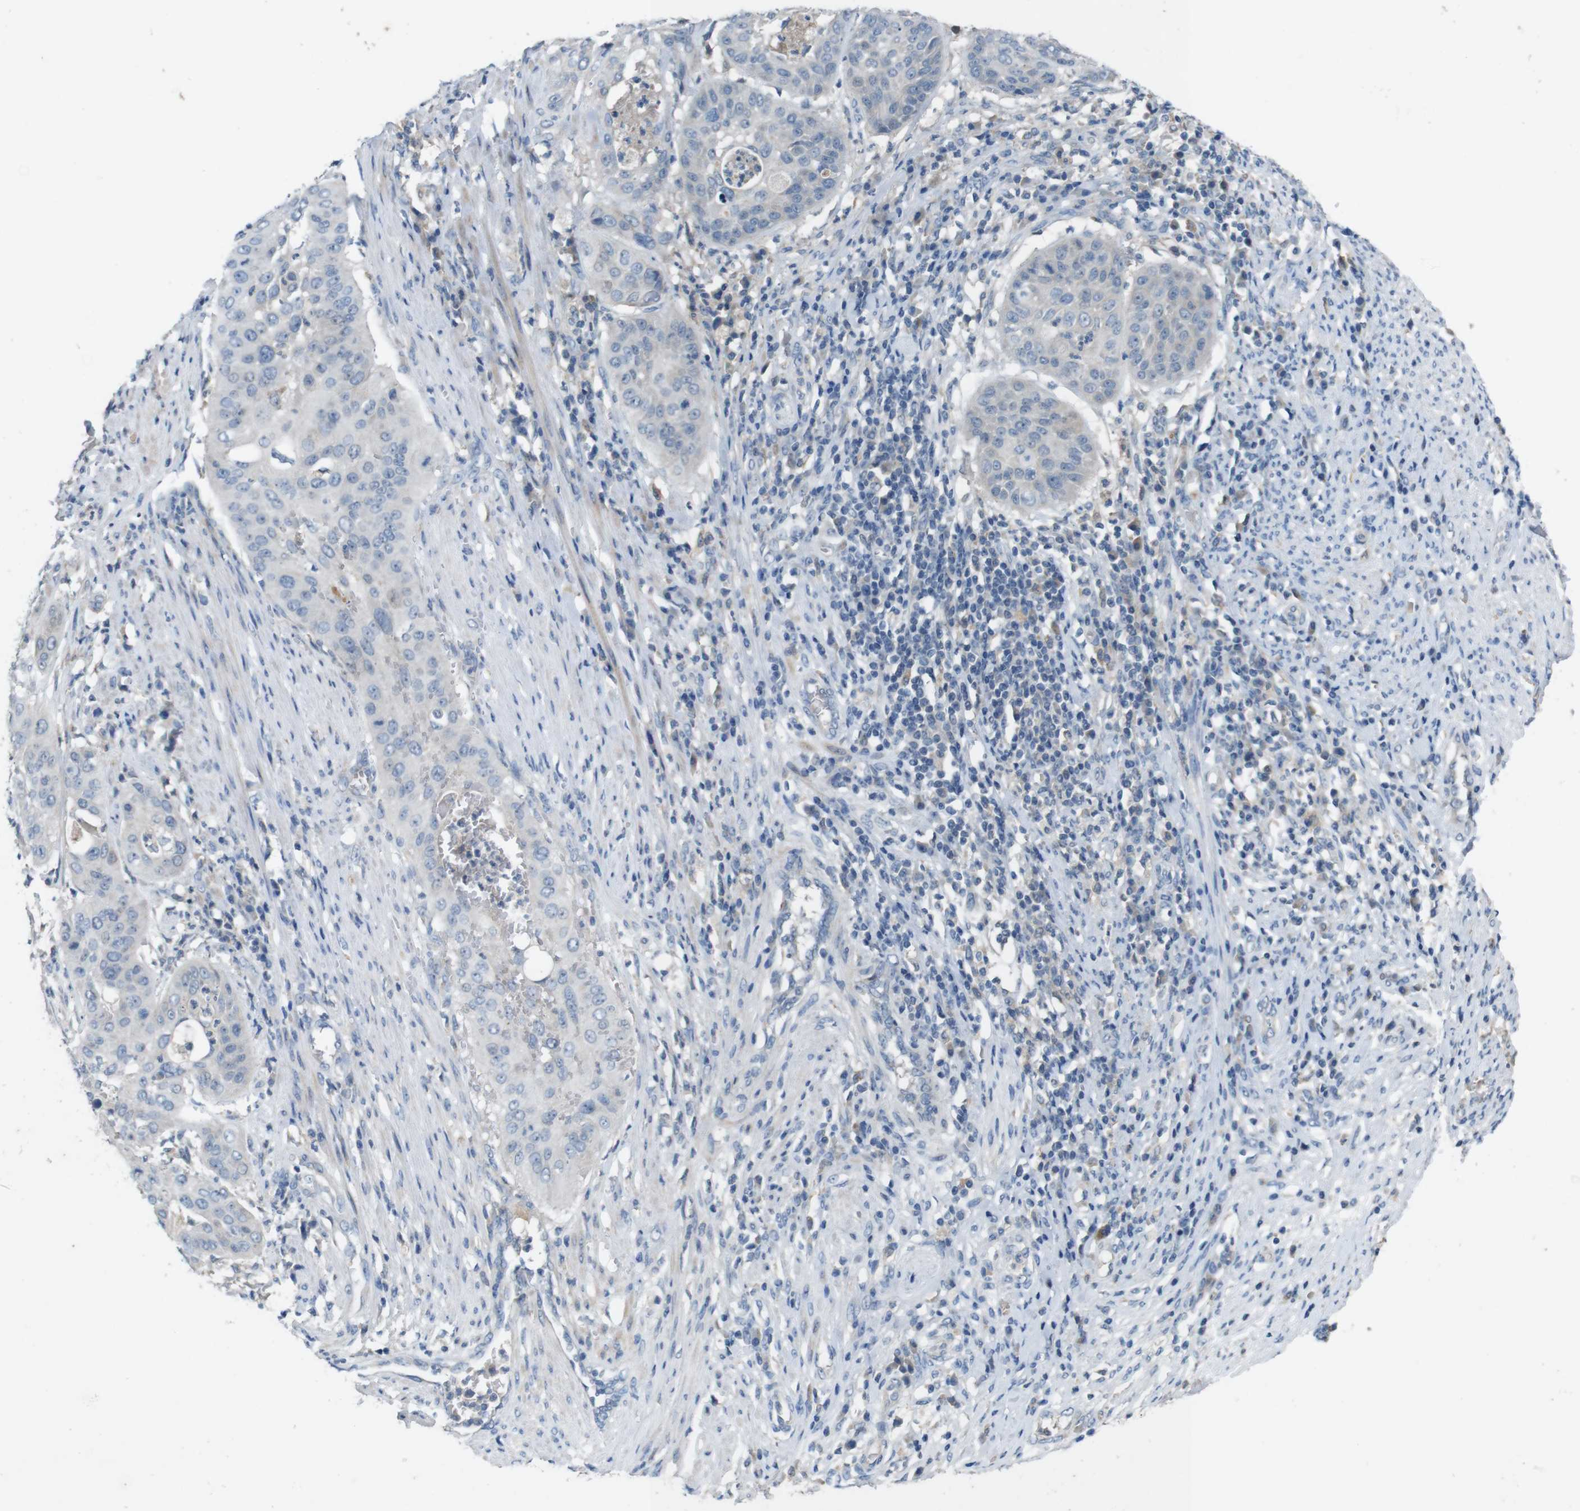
{"staining": {"intensity": "negative", "quantity": "none", "location": "none"}, "tissue": "cervical cancer", "cell_type": "Tumor cells", "image_type": "cancer", "snomed": [{"axis": "morphology", "description": "Normal tissue, NOS"}, {"axis": "morphology", "description": "Squamous cell carcinoma, NOS"}, {"axis": "topography", "description": "Cervix"}], "caption": "Immunohistochemistry (IHC) image of neoplastic tissue: human cervical cancer (squamous cell carcinoma) stained with DAB demonstrates no significant protein staining in tumor cells. (Immunohistochemistry (IHC), brightfield microscopy, high magnification).", "gene": "MOGAT3", "patient": {"sex": "female", "age": 39}}